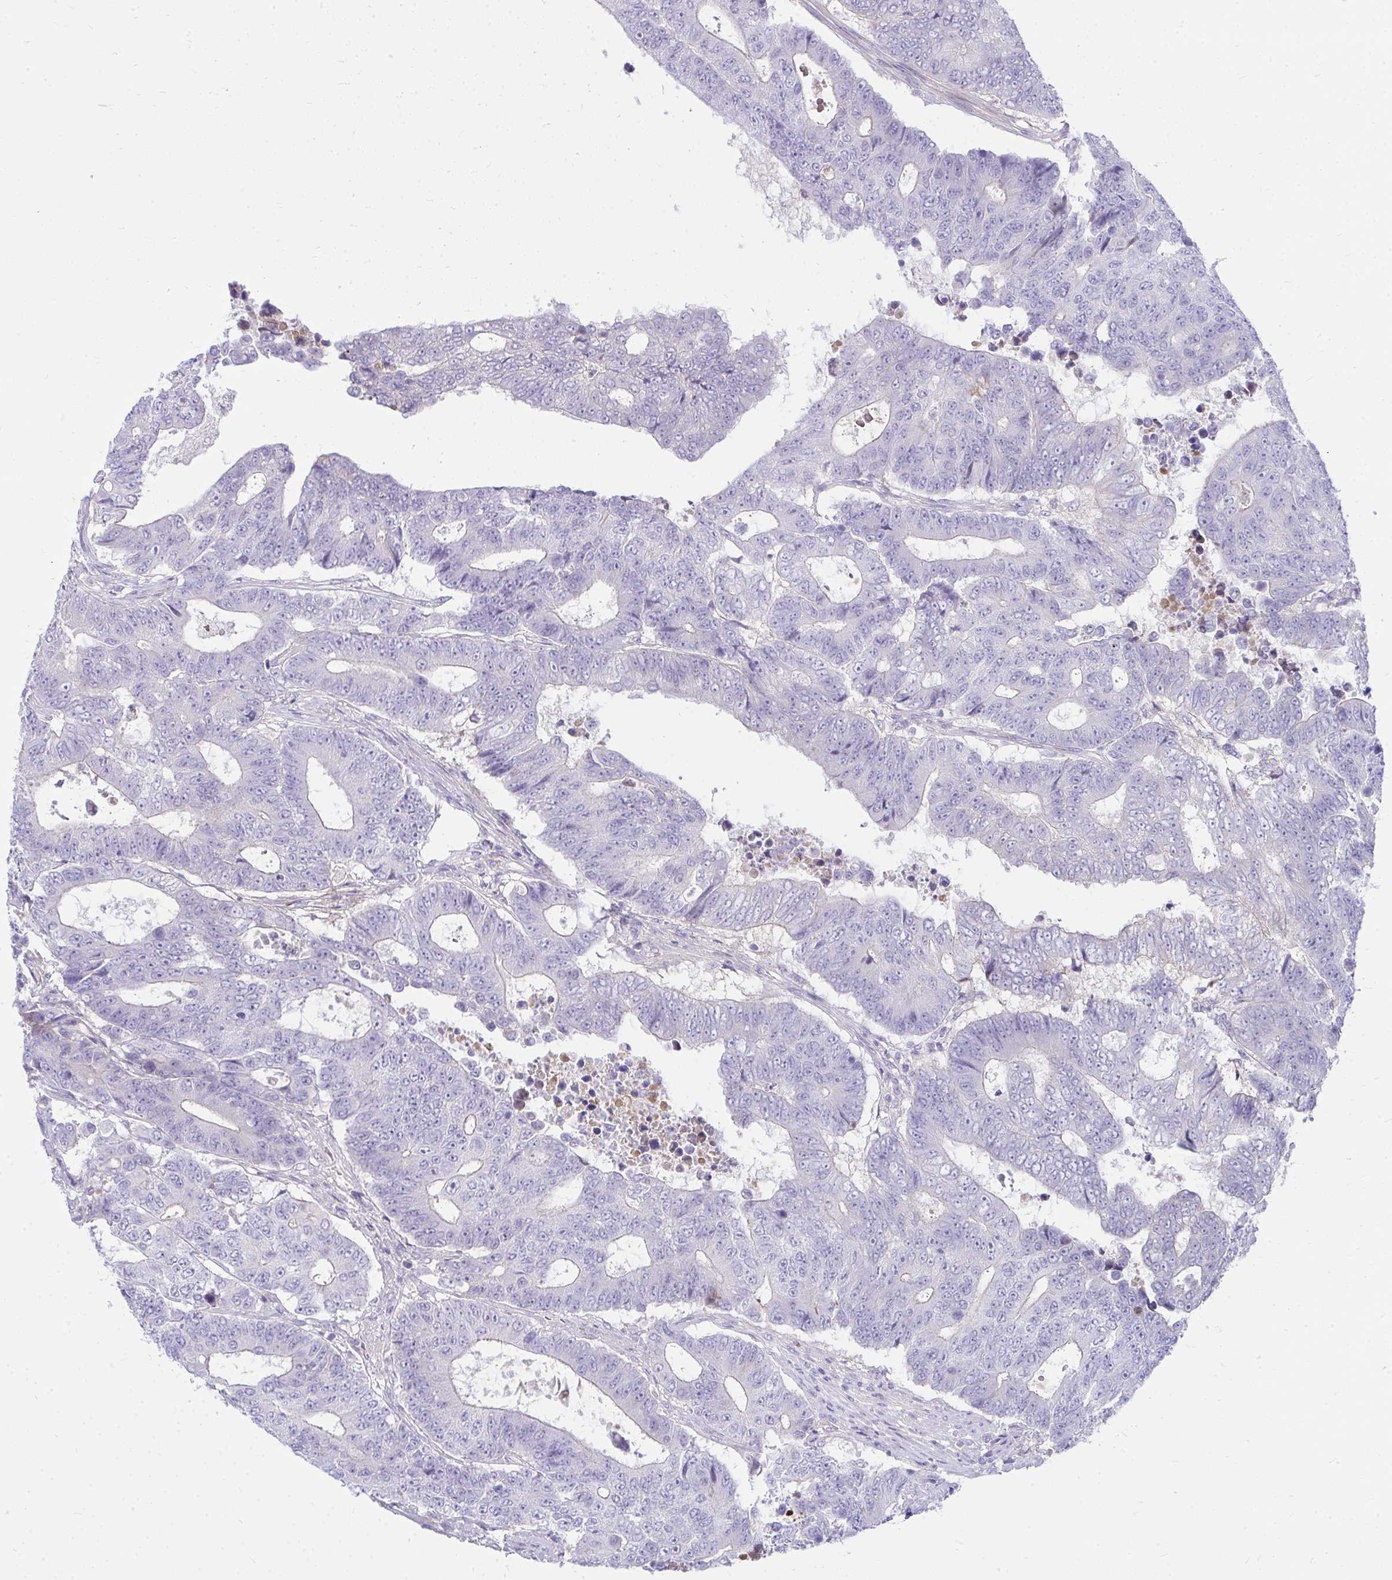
{"staining": {"intensity": "negative", "quantity": "none", "location": "none"}, "tissue": "colorectal cancer", "cell_type": "Tumor cells", "image_type": "cancer", "snomed": [{"axis": "morphology", "description": "Adenocarcinoma, NOS"}, {"axis": "topography", "description": "Colon"}], "caption": "The histopathology image demonstrates no significant expression in tumor cells of colorectal cancer. The staining is performed using DAB brown chromogen with nuclei counter-stained in using hematoxylin.", "gene": "LRRC36", "patient": {"sex": "female", "age": 48}}